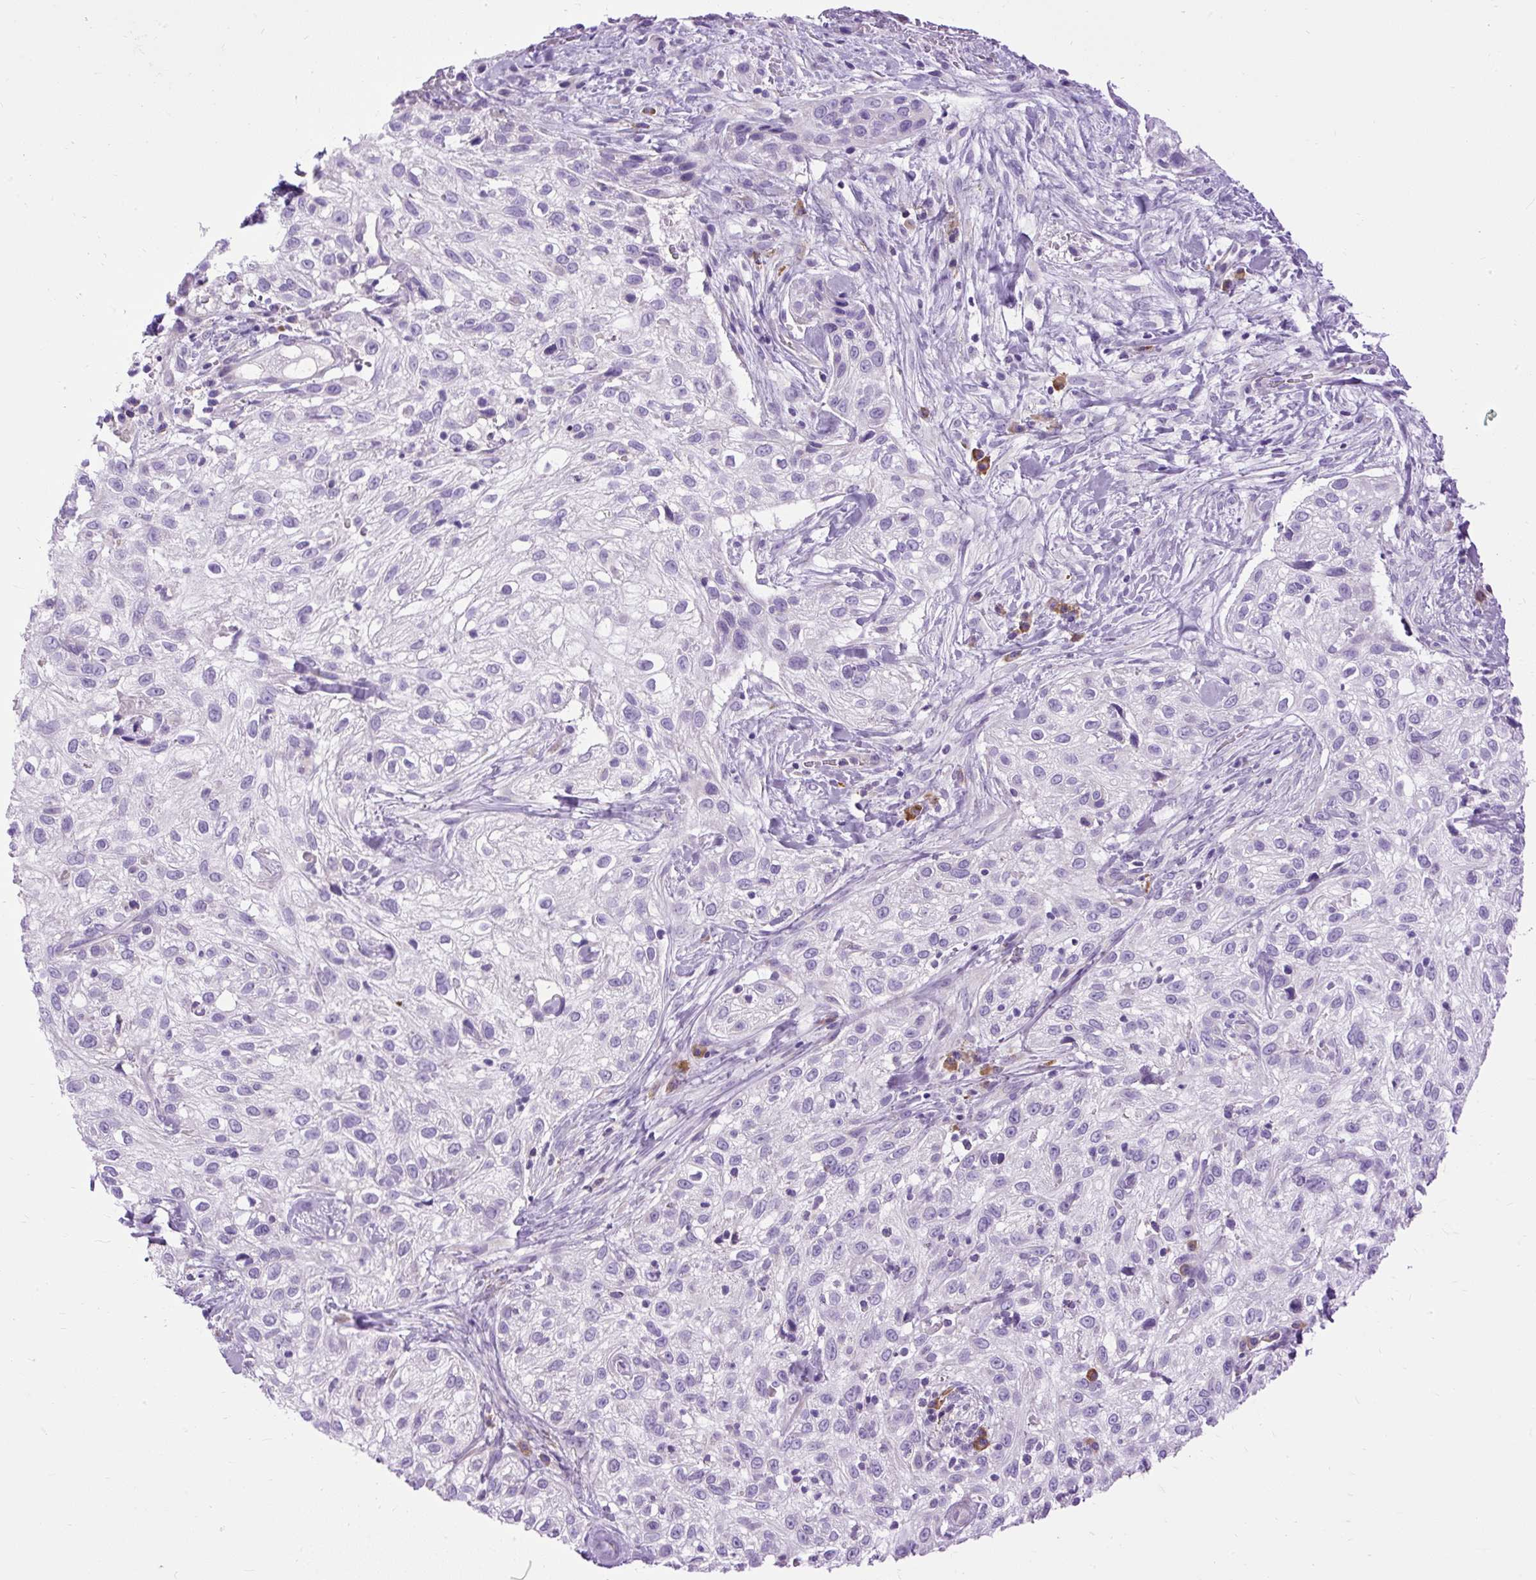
{"staining": {"intensity": "negative", "quantity": "none", "location": "none"}, "tissue": "skin cancer", "cell_type": "Tumor cells", "image_type": "cancer", "snomed": [{"axis": "morphology", "description": "Squamous cell carcinoma, NOS"}, {"axis": "topography", "description": "Skin"}], "caption": "The photomicrograph shows no staining of tumor cells in skin squamous cell carcinoma.", "gene": "SYBU", "patient": {"sex": "male", "age": 82}}